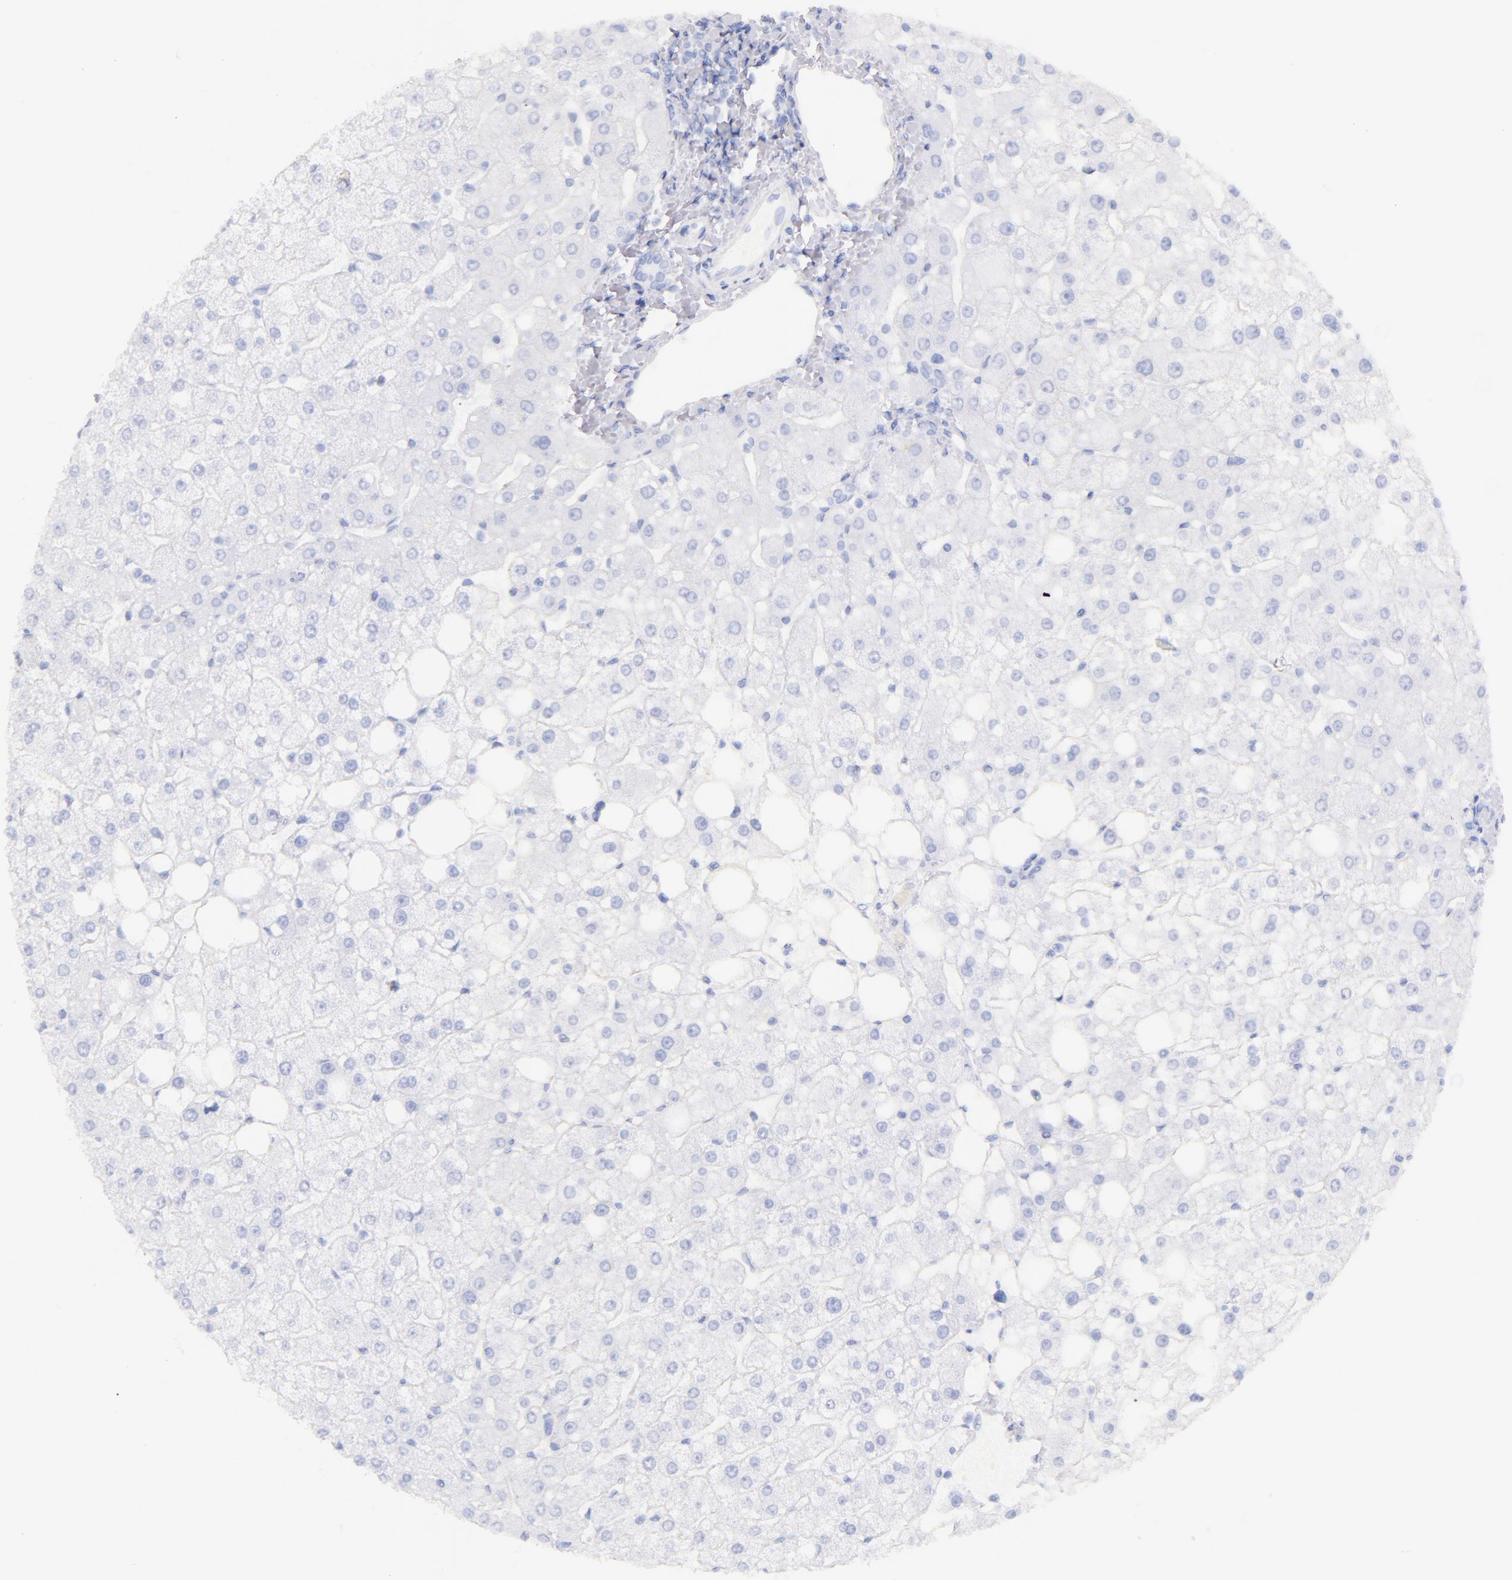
{"staining": {"intensity": "negative", "quantity": "none", "location": "none"}, "tissue": "liver", "cell_type": "Cholangiocytes", "image_type": "normal", "snomed": [{"axis": "morphology", "description": "Normal tissue, NOS"}, {"axis": "topography", "description": "Liver"}], "caption": "An immunohistochemistry (IHC) histopathology image of normal liver is shown. There is no staining in cholangiocytes of liver.", "gene": "CD44", "patient": {"sex": "male", "age": 35}}